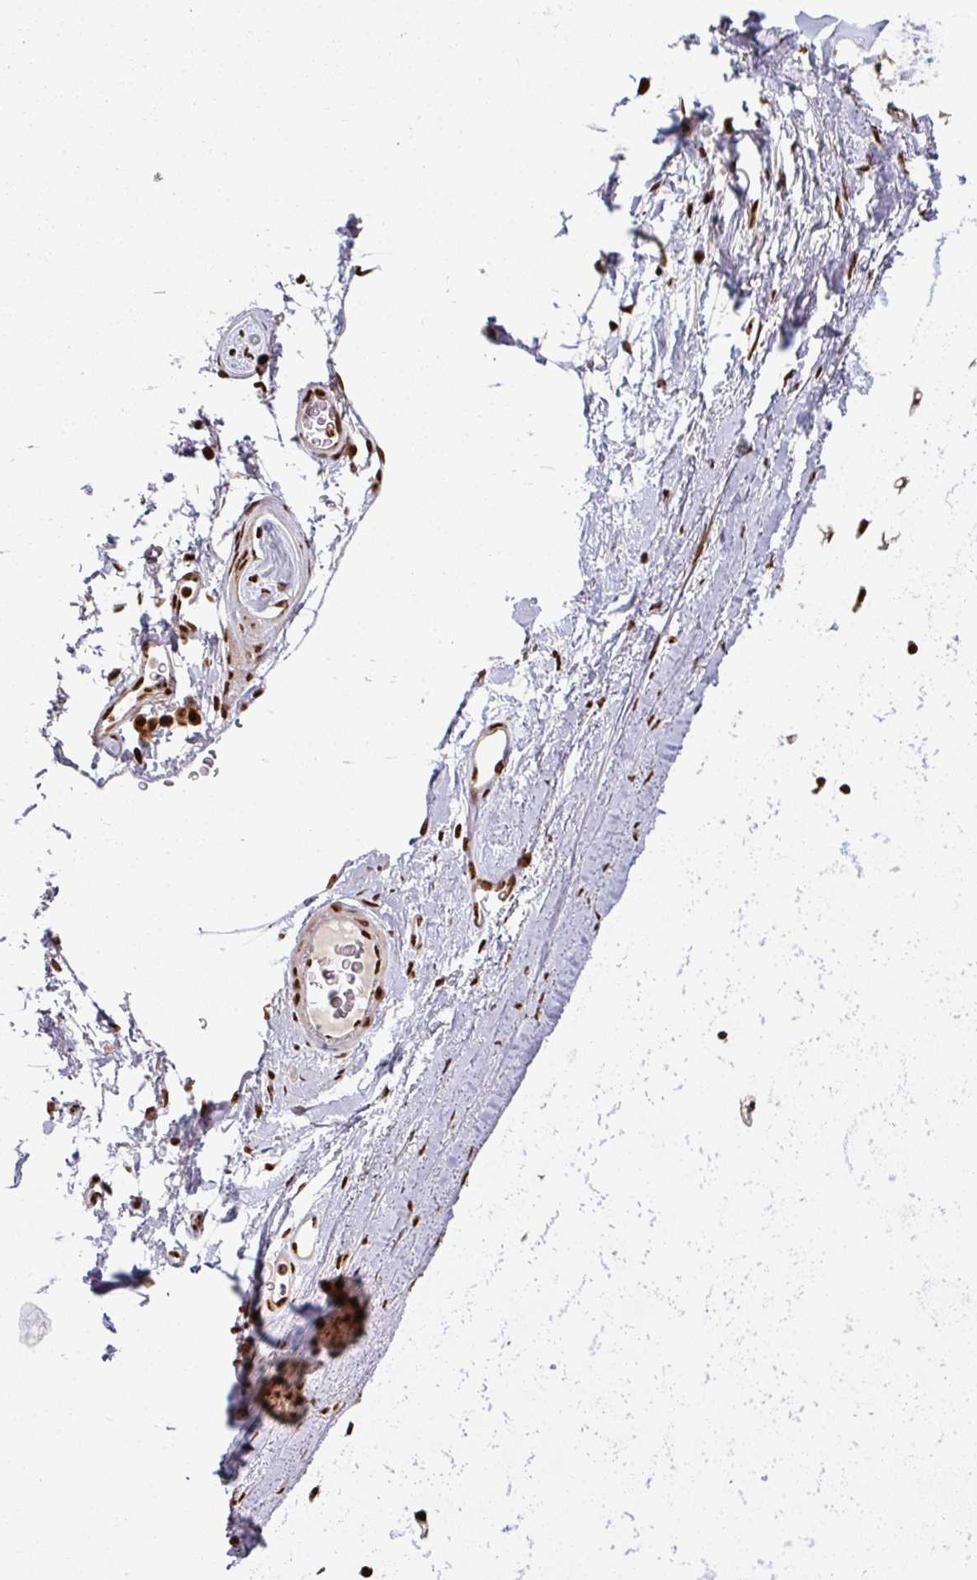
{"staining": {"intensity": "strong", "quantity": ">75%", "location": "nuclear"}, "tissue": "soft tissue", "cell_type": "Fibroblasts", "image_type": "normal", "snomed": [{"axis": "morphology", "description": "Normal tissue, NOS"}, {"axis": "topography", "description": "Lymph node"}, {"axis": "topography", "description": "Cartilage tissue"}, {"axis": "topography", "description": "Bronchus"}], "caption": "Immunohistochemistry (DAB) staining of benign human soft tissue exhibits strong nuclear protein positivity in approximately >75% of fibroblasts.", "gene": "SIK3", "patient": {"sex": "female", "age": 70}}